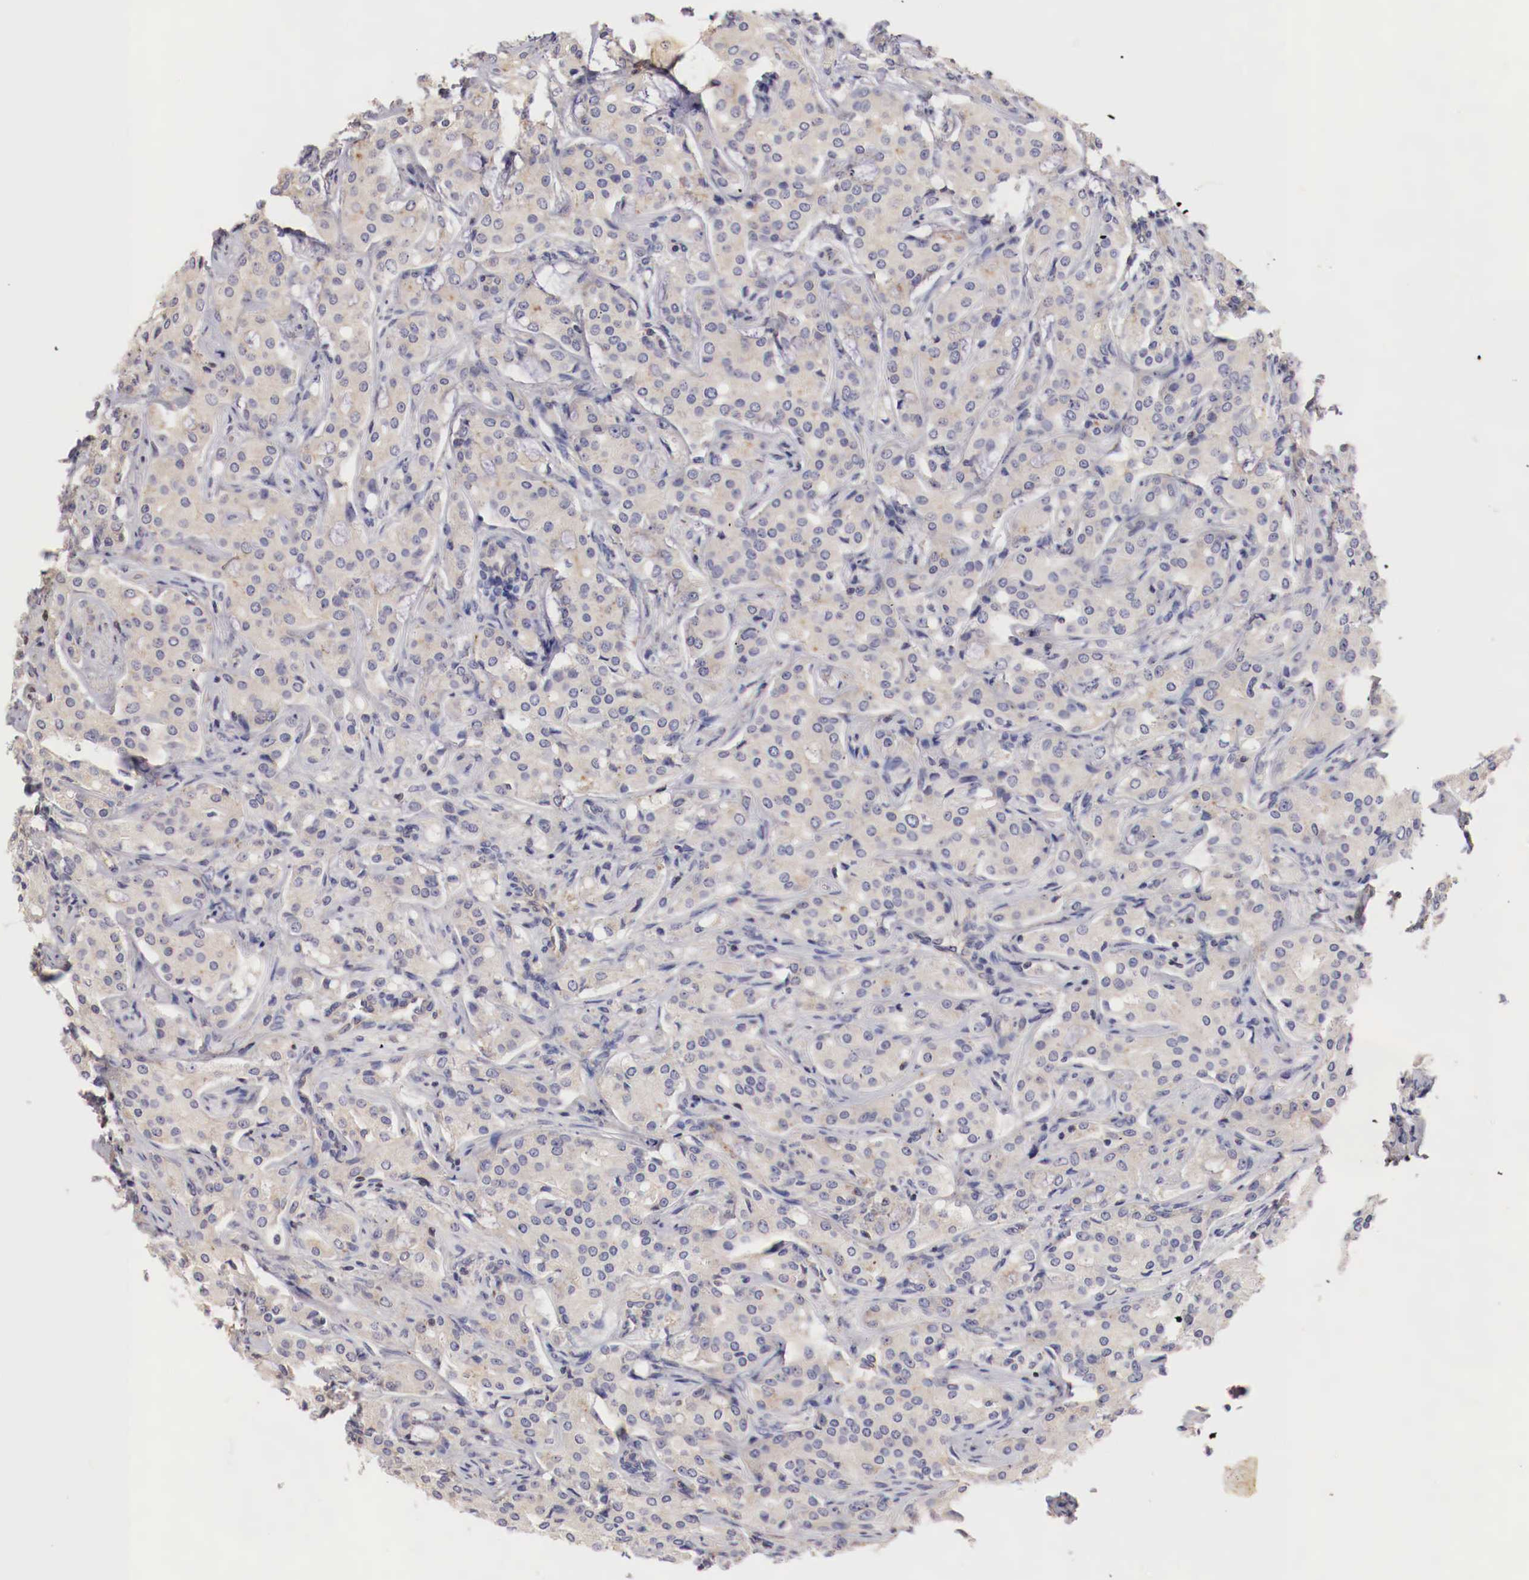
{"staining": {"intensity": "negative", "quantity": "none", "location": "none"}, "tissue": "prostate cancer", "cell_type": "Tumor cells", "image_type": "cancer", "snomed": [{"axis": "morphology", "description": "Adenocarcinoma, Medium grade"}, {"axis": "topography", "description": "Prostate"}], "caption": "This is an IHC histopathology image of prostate cancer. There is no staining in tumor cells.", "gene": "PITPNA", "patient": {"sex": "male", "age": 72}}